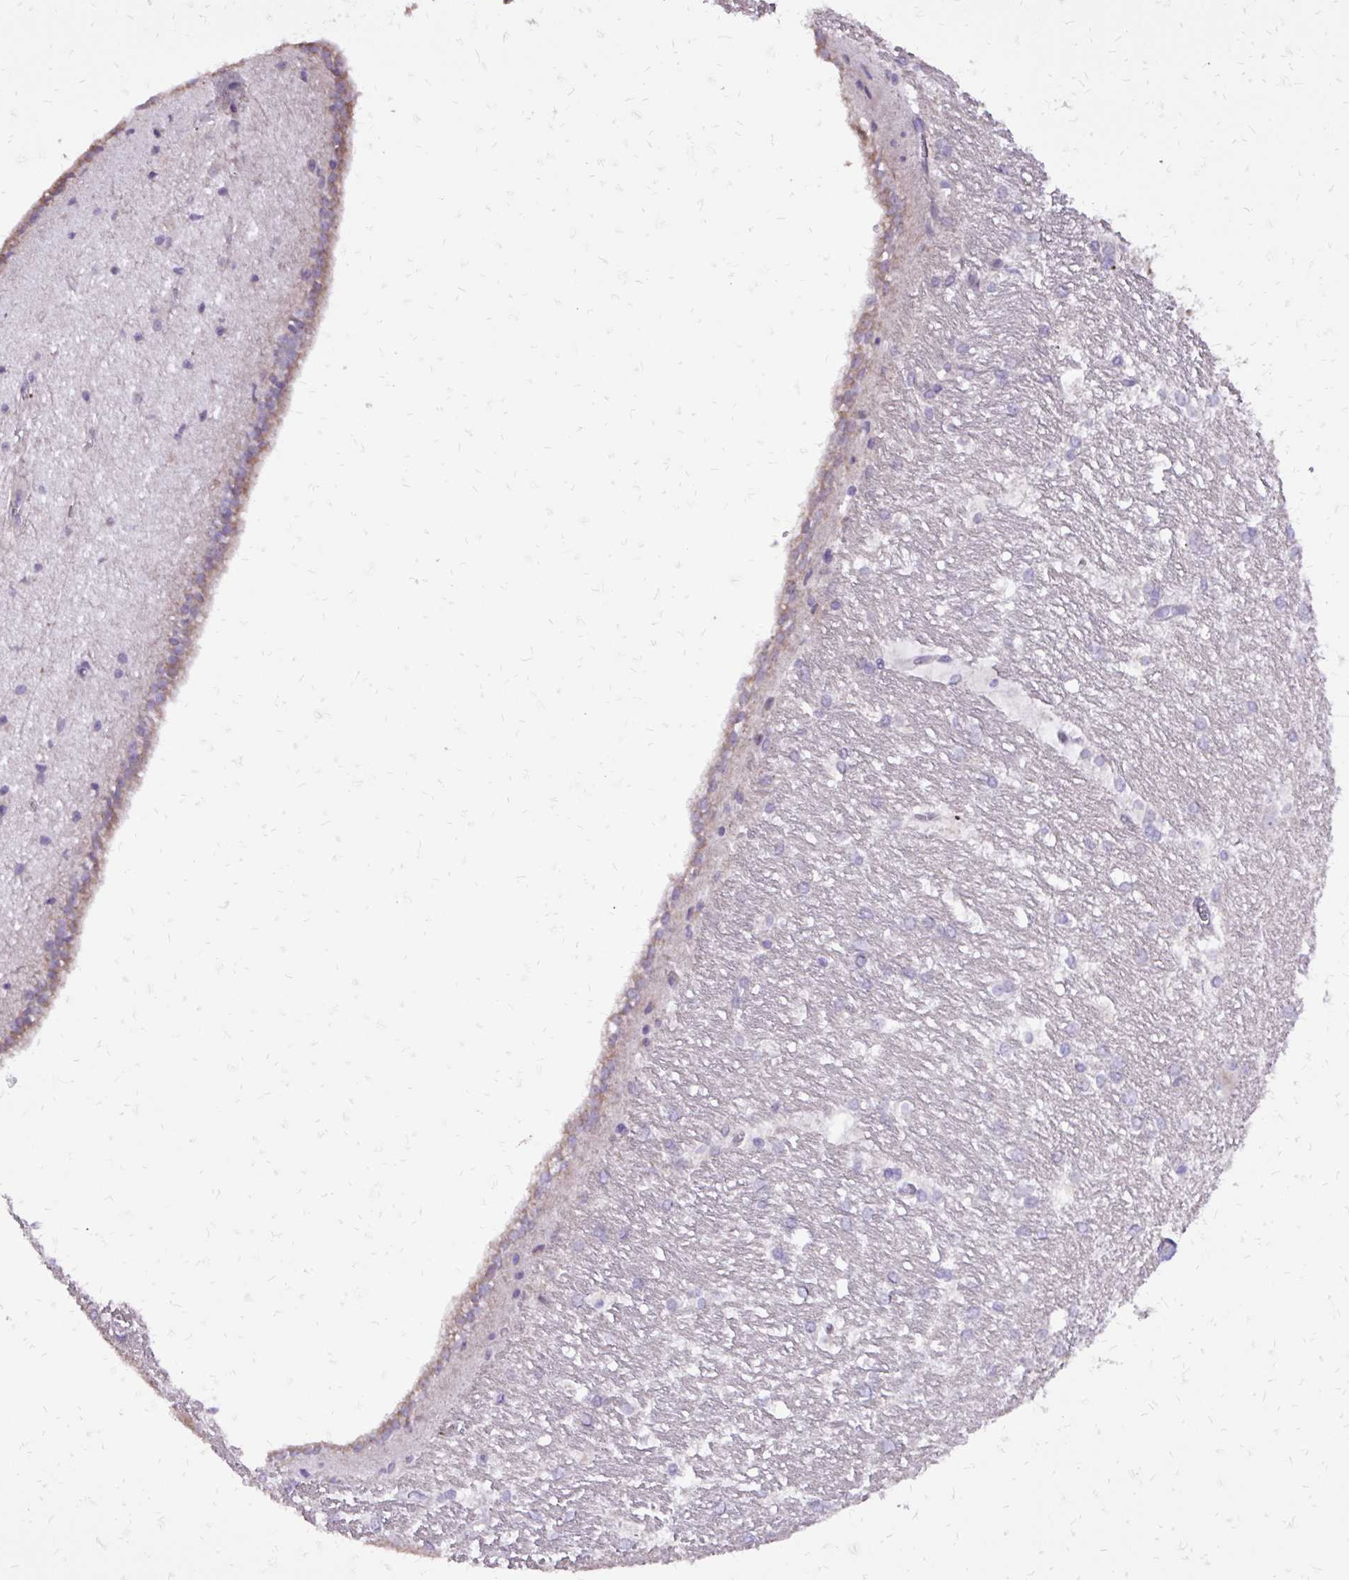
{"staining": {"intensity": "negative", "quantity": "none", "location": "none"}, "tissue": "hippocampus", "cell_type": "Glial cells", "image_type": "normal", "snomed": [{"axis": "morphology", "description": "Normal tissue, NOS"}, {"axis": "topography", "description": "Cerebral cortex"}, {"axis": "topography", "description": "Hippocampus"}], "caption": "Immunohistochemistry (IHC) image of benign hippocampus: human hippocampus stained with DAB (3,3'-diaminobenzidine) shows no significant protein positivity in glial cells. (DAB IHC with hematoxylin counter stain).", "gene": "ABCC3", "patient": {"sex": "female", "age": 19}}